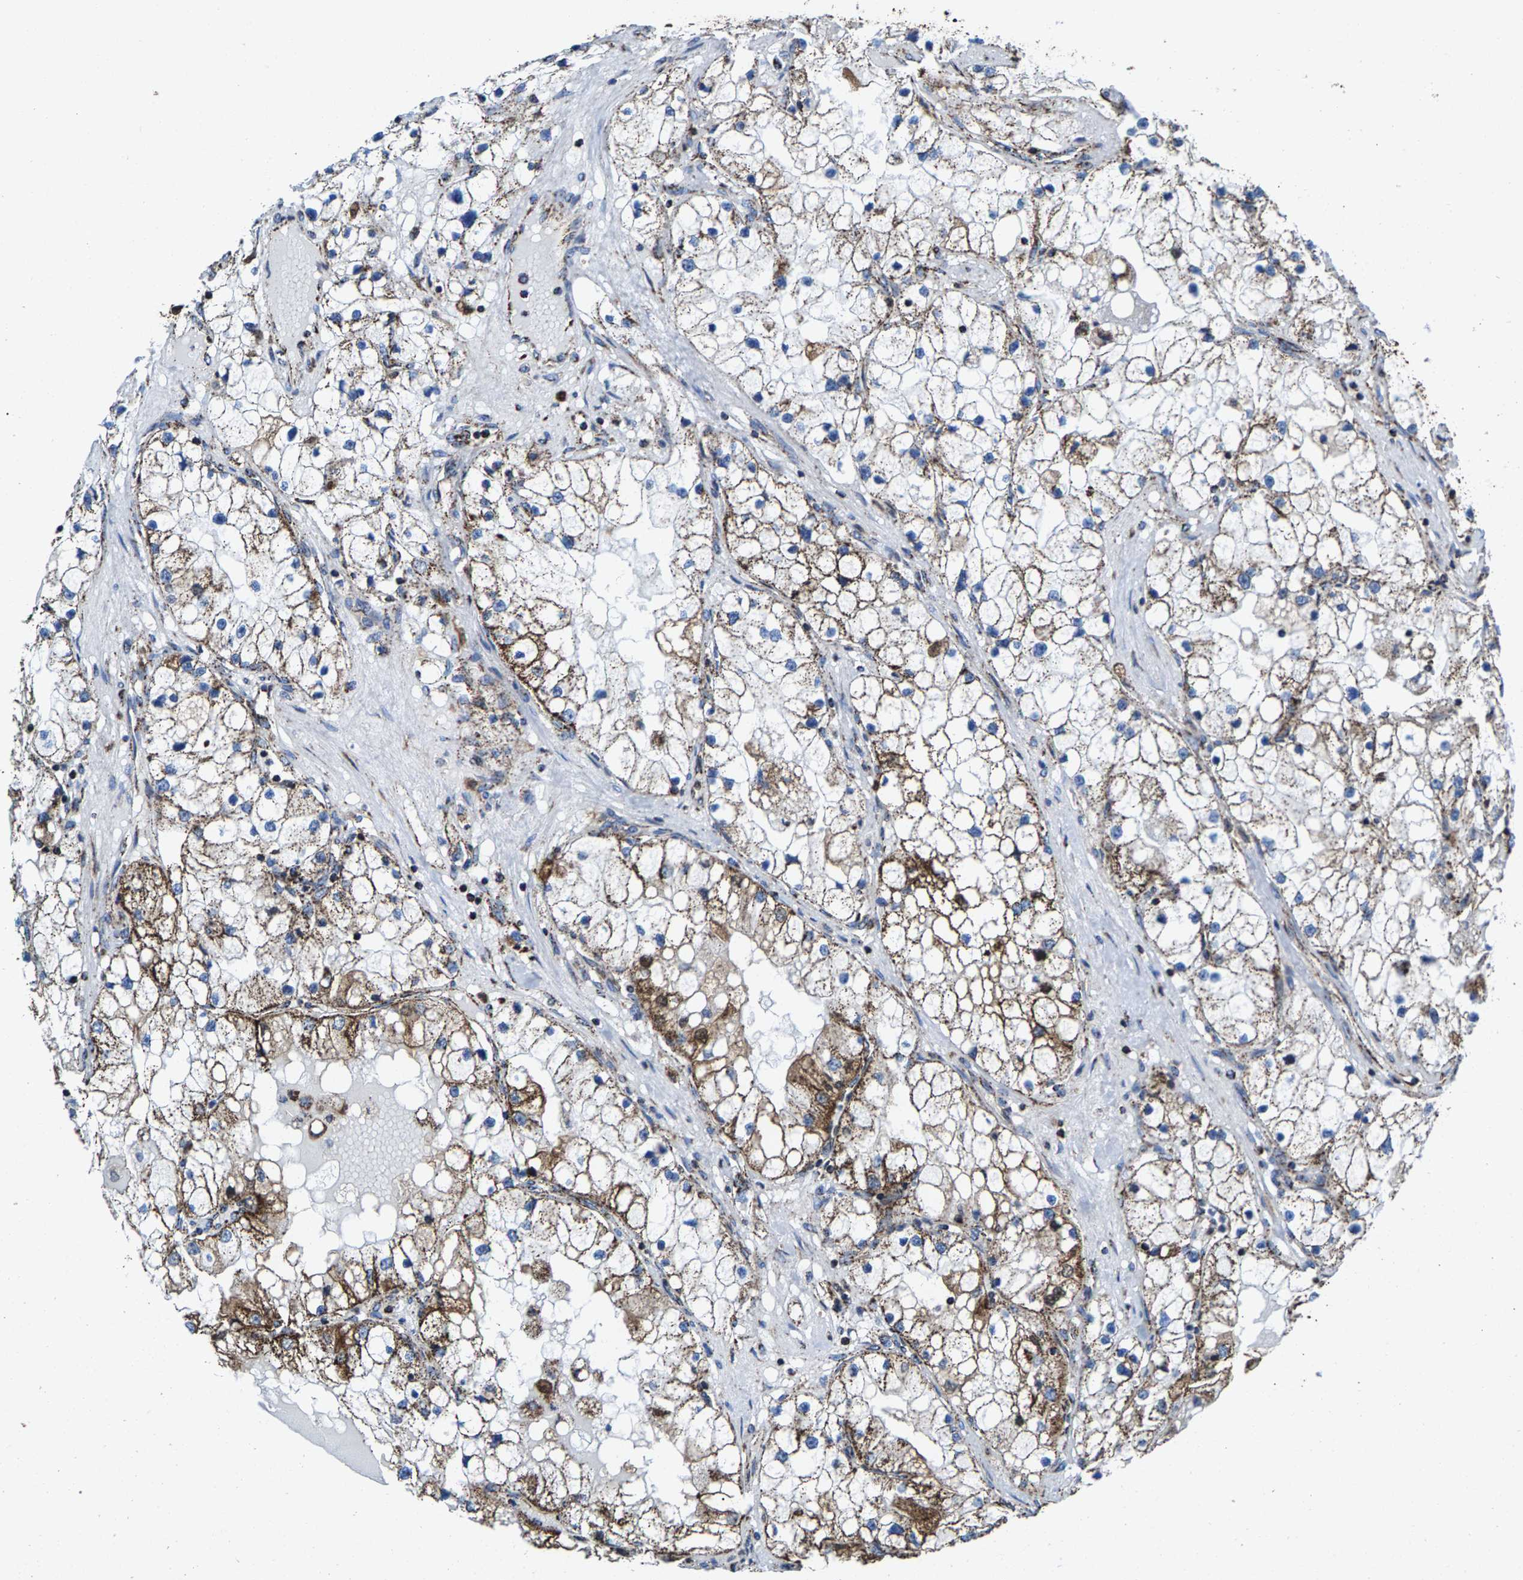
{"staining": {"intensity": "moderate", "quantity": ">75%", "location": "cytoplasmic/membranous"}, "tissue": "renal cancer", "cell_type": "Tumor cells", "image_type": "cancer", "snomed": [{"axis": "morphology", "description": "Adenocarcinoma, NOS"}, {"axis": "topography", "description": "Kidney"}], "caption": "Renal cancer (adenocarcinoma) was stained to show a protein in brown. There is medium levels of moderate cytoplasmic/membranous positivity in approximately >75% of tumor cells.", "gene": "ECHS1", "patient": {"sex": "male", "age": 68}}